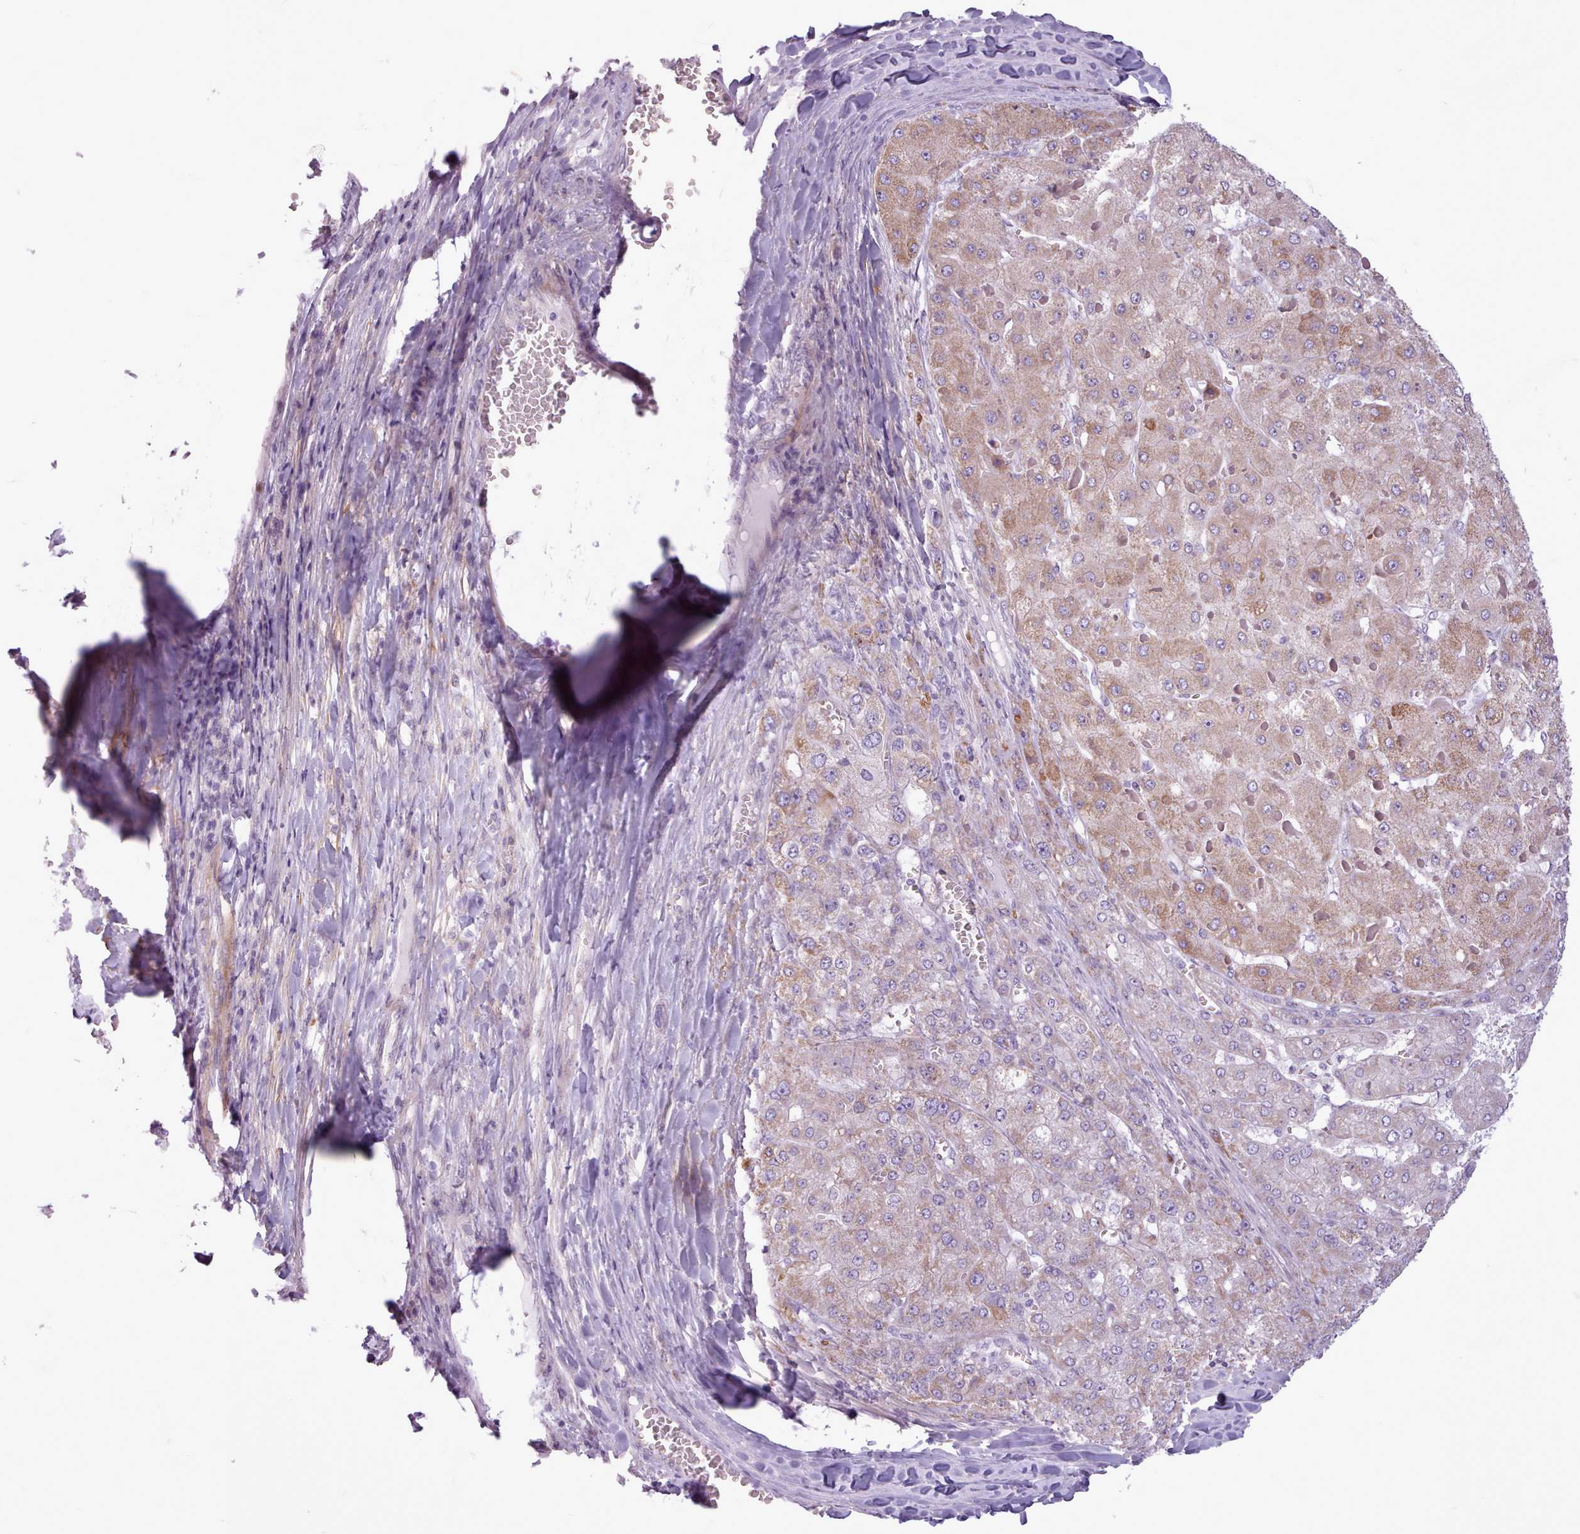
{"staining": {"intensity": "moderate", "quantity": "25%-75%", "location": "cytoplasmic/membranous"}, "tissue": "liver cancer", "cell_type": "Tumor cells", "image_type": "cancer", "snomed": [{"axis": "morphology", "description": "Carcinoma, Hepatocellular, NOS"}, {"axis": "topography", "description": "Liver"}], "caption": "This is an image of immunohistochemistry (IHC) staining of liver cancer (hepatocellular carcinoma), which shows moderate staining in the cytoplasmic/membranous of tumor cells.", "gene": "AVL9", "patient": {"sex": "female", "age": 73}}